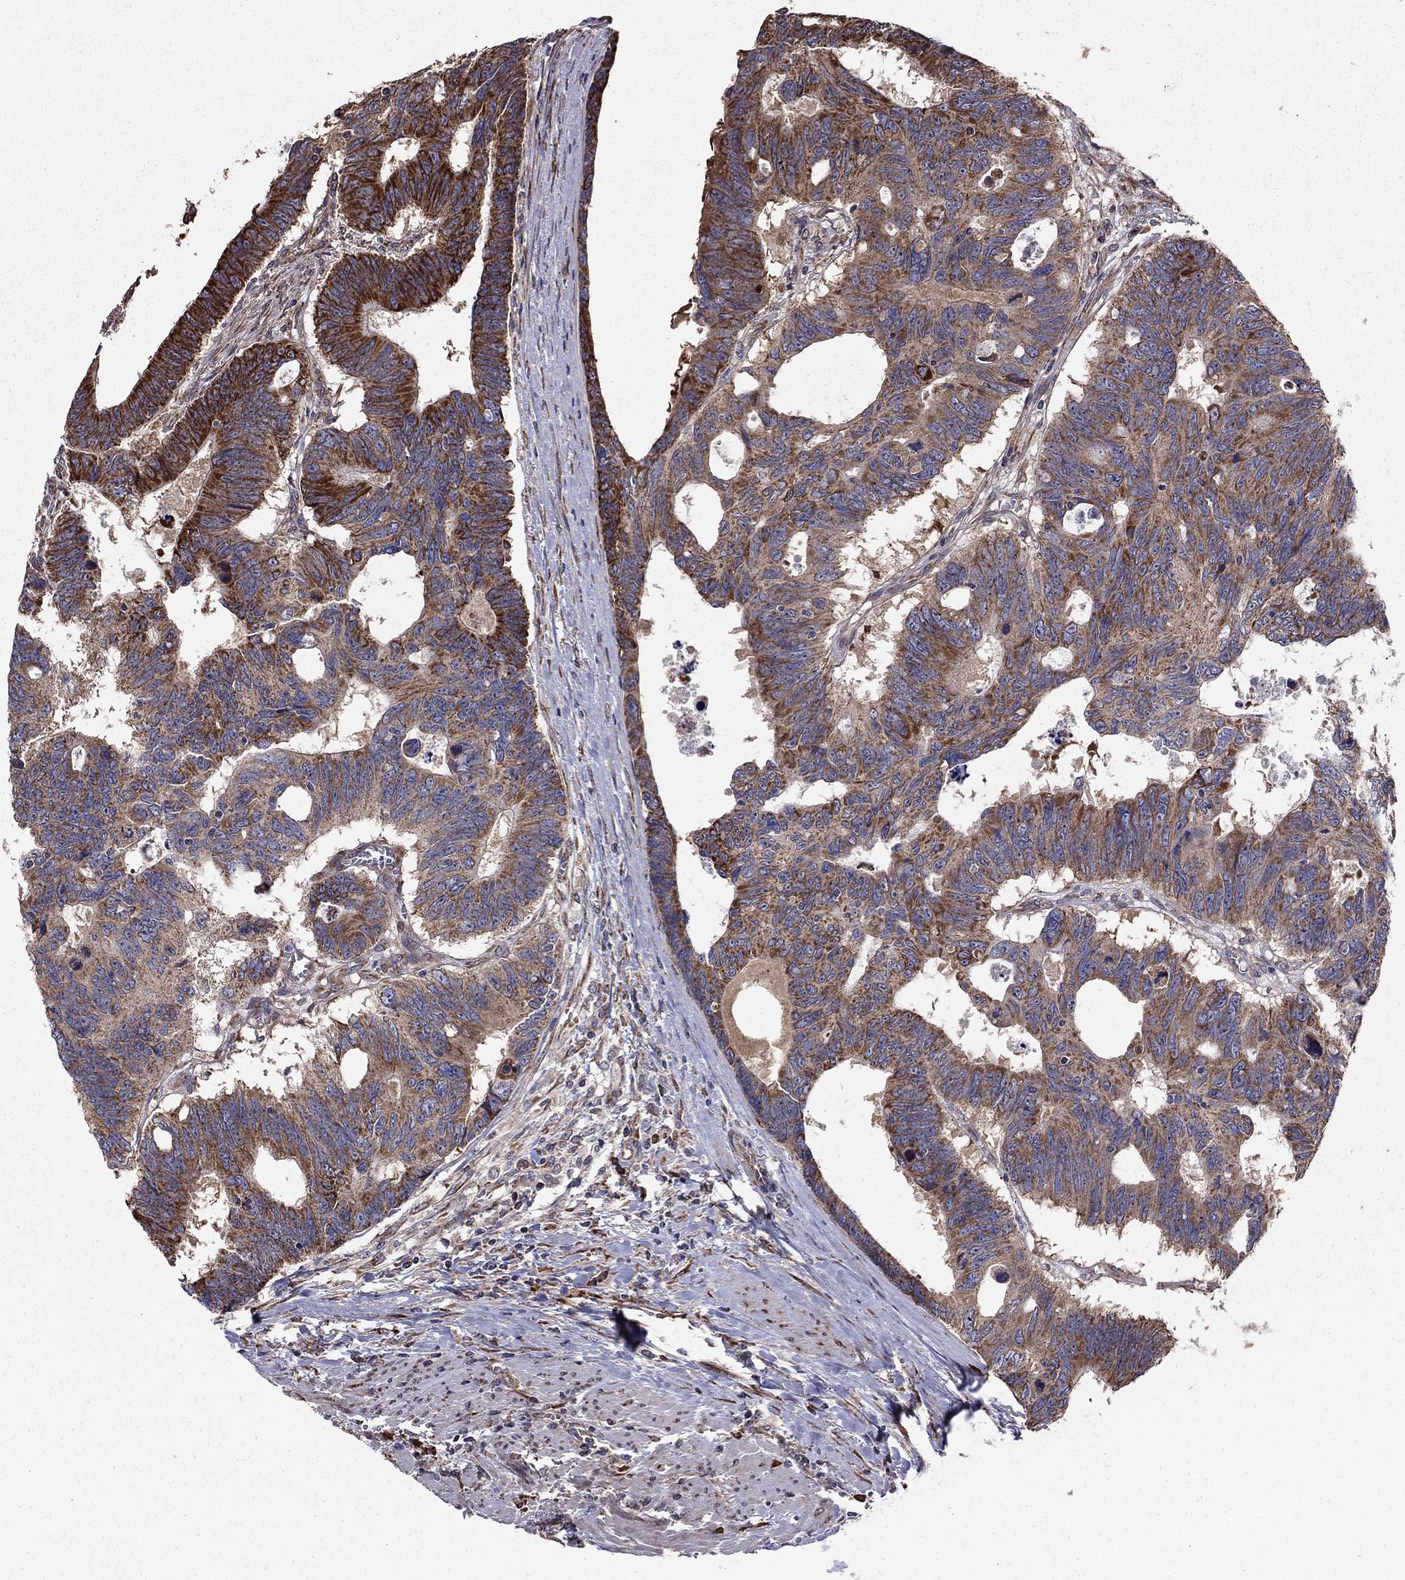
{"staining": {"intensity": "moderate", "quantity": ">75%", "location": "cytoplasmic/membranous"}, "tissue": "colorectal cancer", "cell_type": "Tumor cells", "image_type": "cancer", "snomed": [{"axis": "morphology", "description": "Adenocarcinoma, NOS"}, {"axis": "topography", "description": "Colon"}], "caption": "Protein expression analysis of human colorectal cancer reveals moderate cytoplasmic/membranous positivity in about >75% of tumor cells.", "gene": "NKIRAS1", "patient": {"sex": "female", "age": 77}}